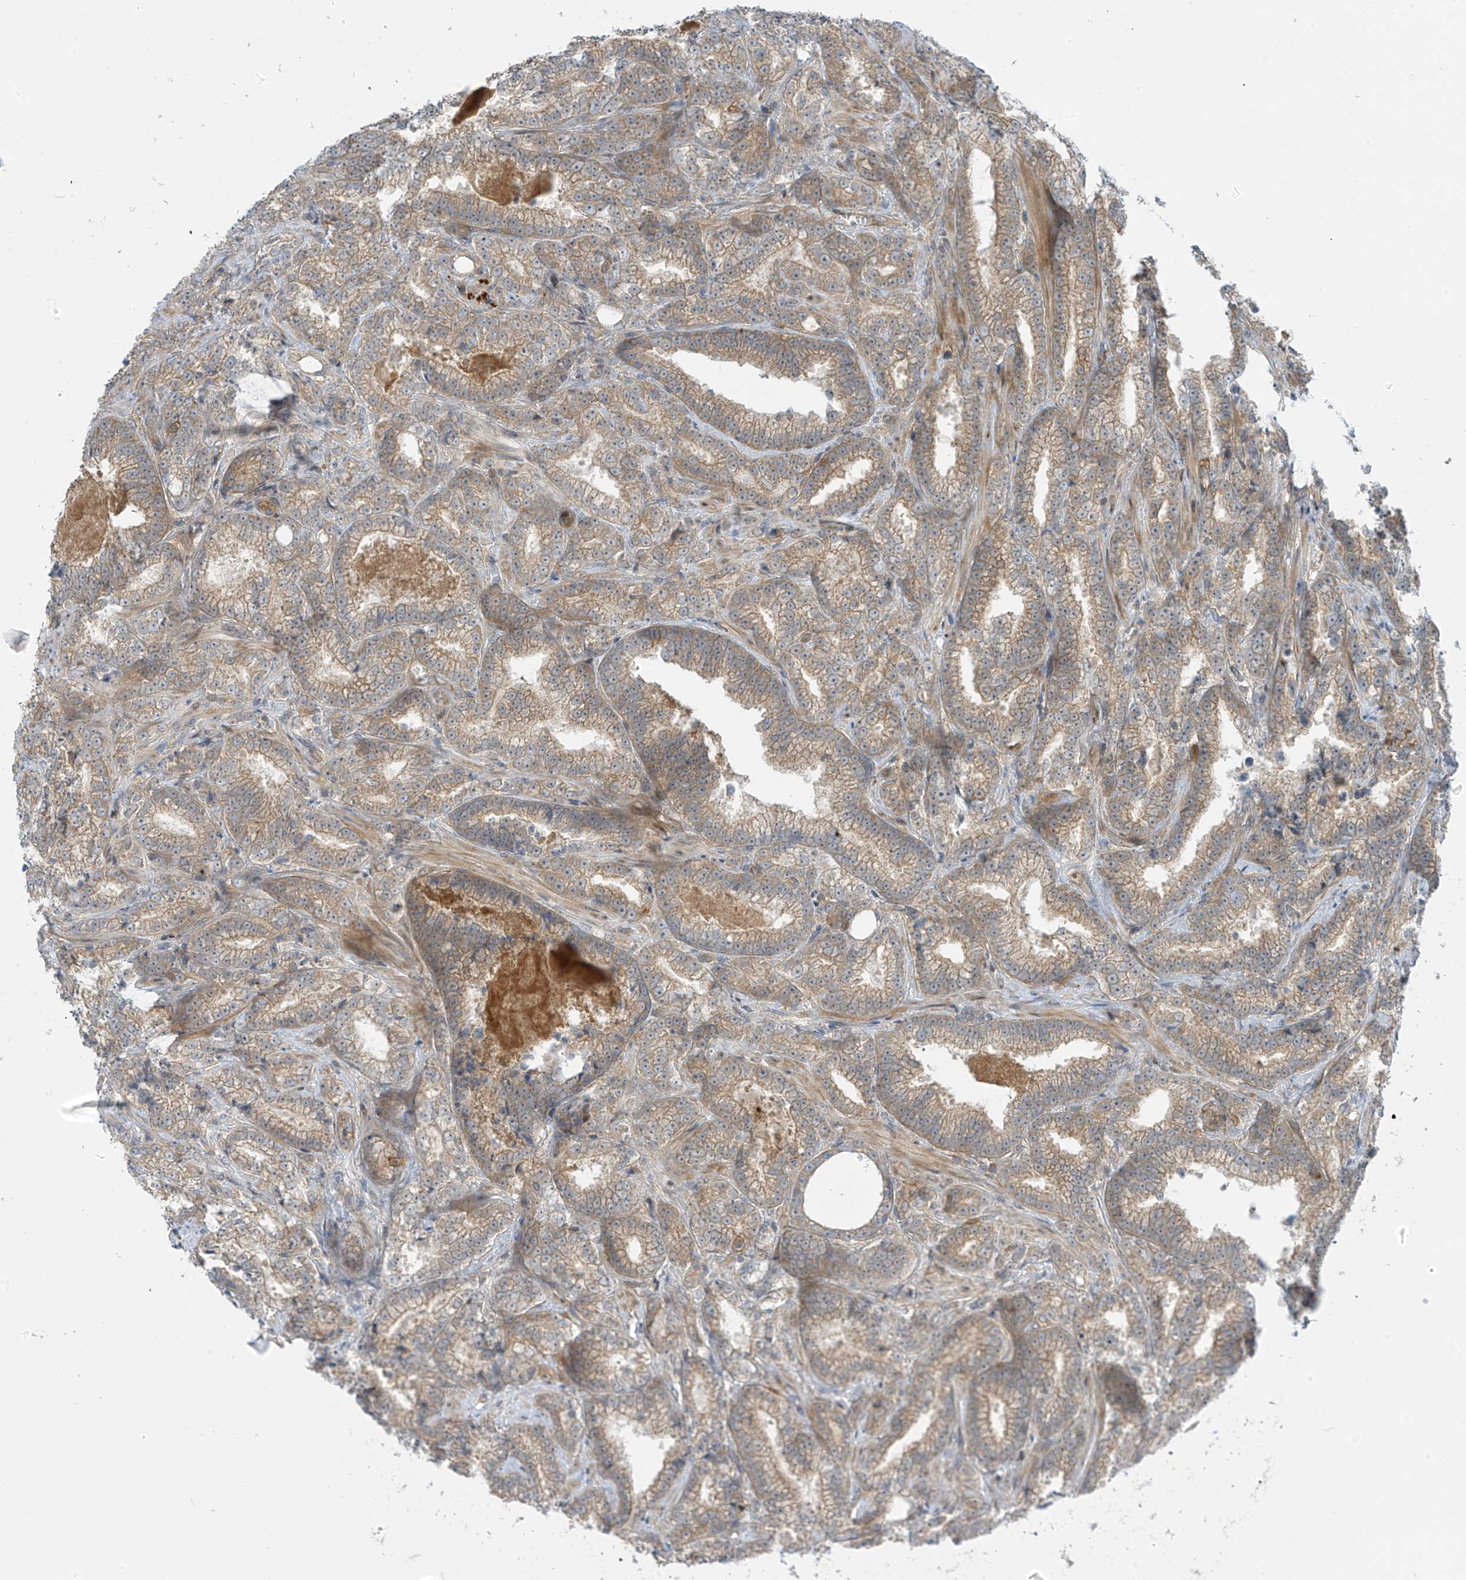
{"staining": {"intensity": "weak", "quantity": ">75%", "location": "cytoplasmic/membranous"}, "tissue": "prostate cancer", "cell_type": "Tumor cells", "image_type": "cancer", "snomed": [{"axis": "morphology", "description": "Adenocarcinoma, High grade"}, {"axis": "topography", "description": "Prostate and seminal vesicle, NOS"}], "caption": "High-power microscopy captured an immunohistochemistry image of prostate high-grade adenocarcinoma, revealing weak cytoplasmic/membranous positivity in about >75% of tumor cells.", "gene": "FSD1L", "patient": {"sex": "male", "age": 67}}